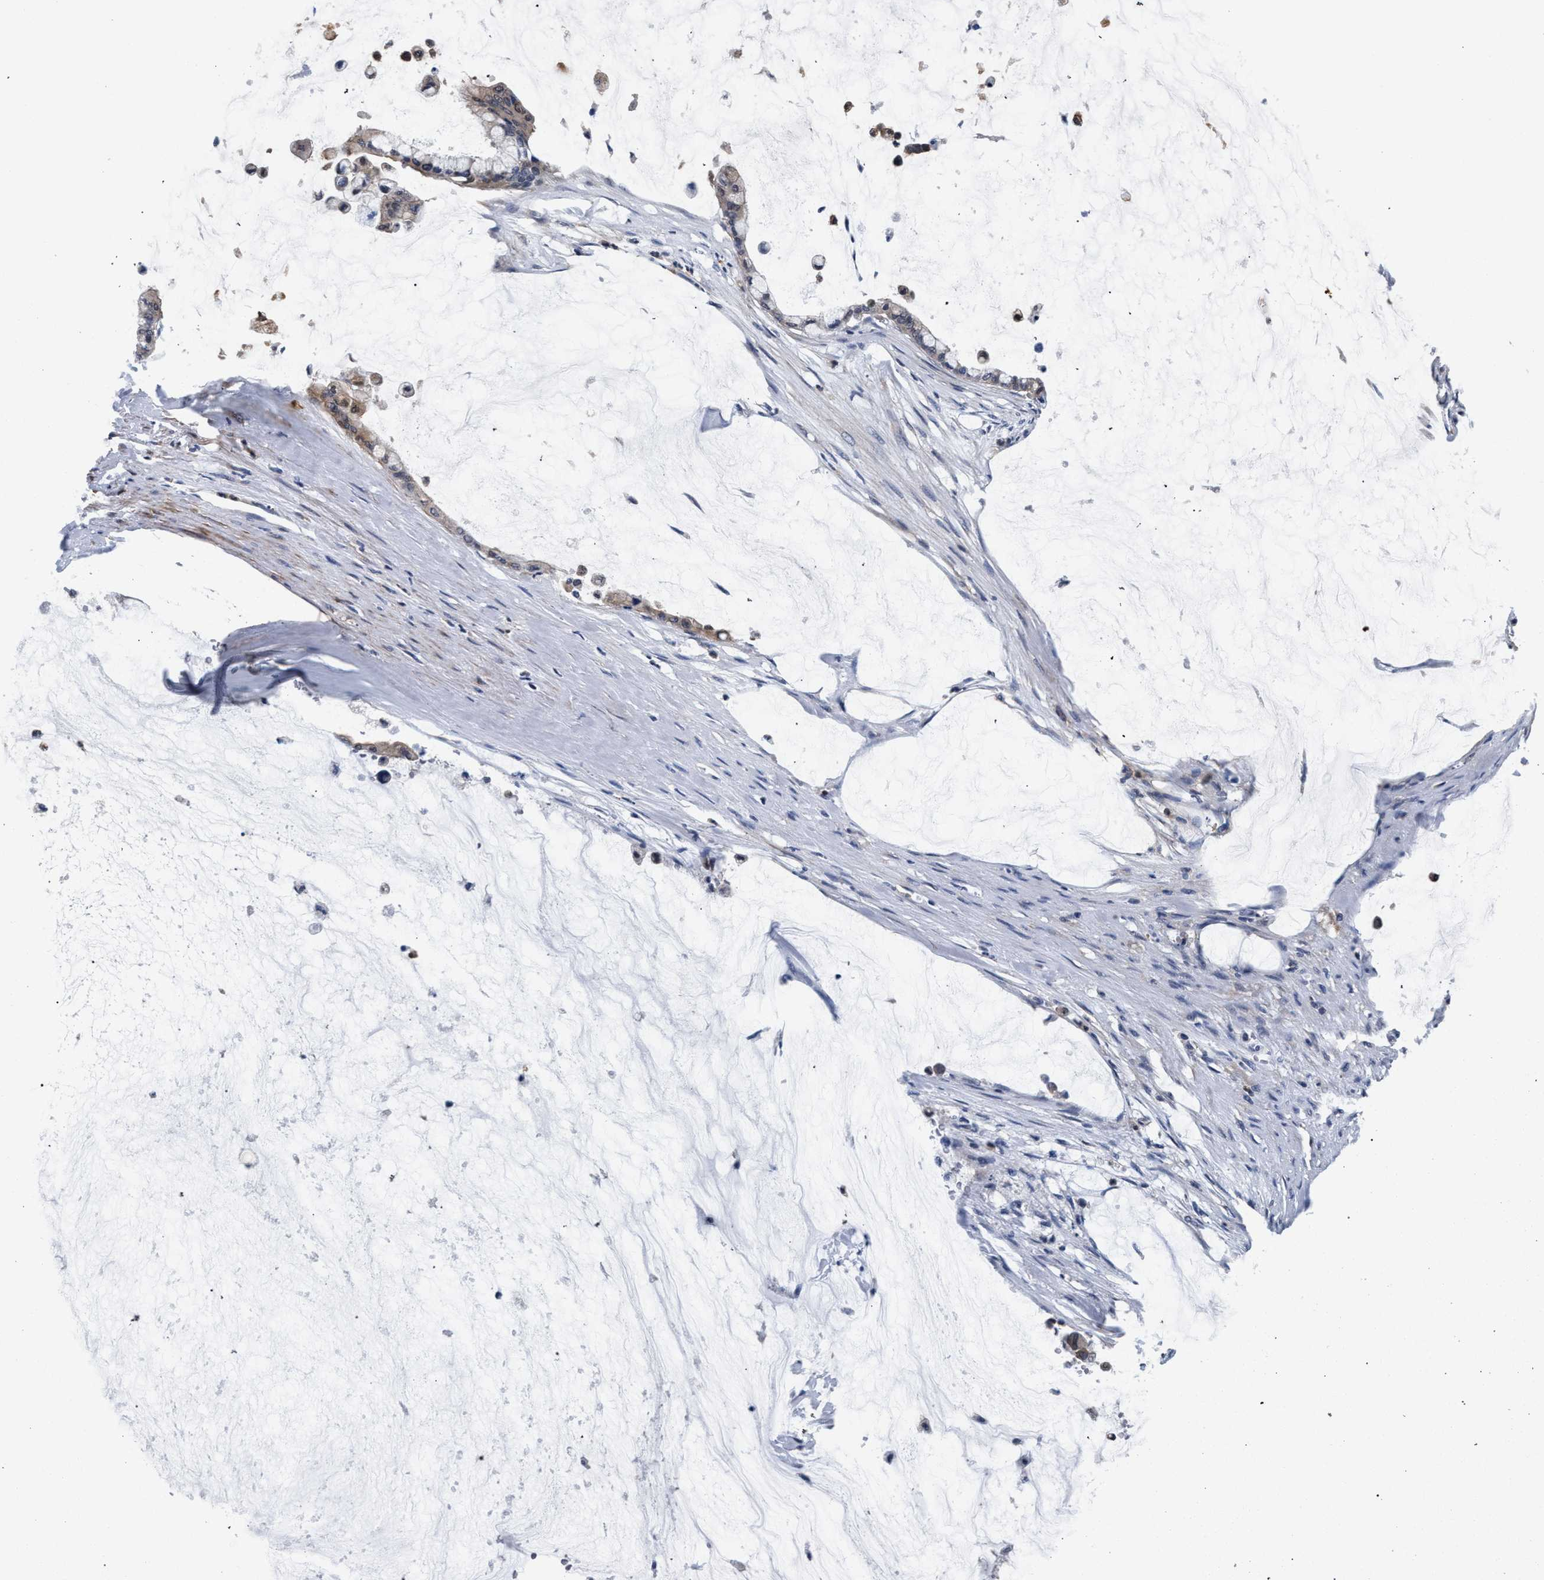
{"staining": {"intensity": "weak", "quantity": ">75%", "location": "cytoplasmic/membranous"}, "tissue": "pancreatic cancer", "cell_type": "Tumor cells", "image_type": "cancer", "snomed": [{"axis": "morphology", "description": "Adenocarcinoma, NOS"}, {"axis": "topography", "description": "Pancreas"}], "caption": "IHC image of human pancreatic adenocarcinoma stained for a protein (brown), which shows low levels of weak cytoplasmic/membranous positivity in approximately >75% of tumor cells.", "gene": "LASP1", "patient": {"sex": "male", "age": 41}}